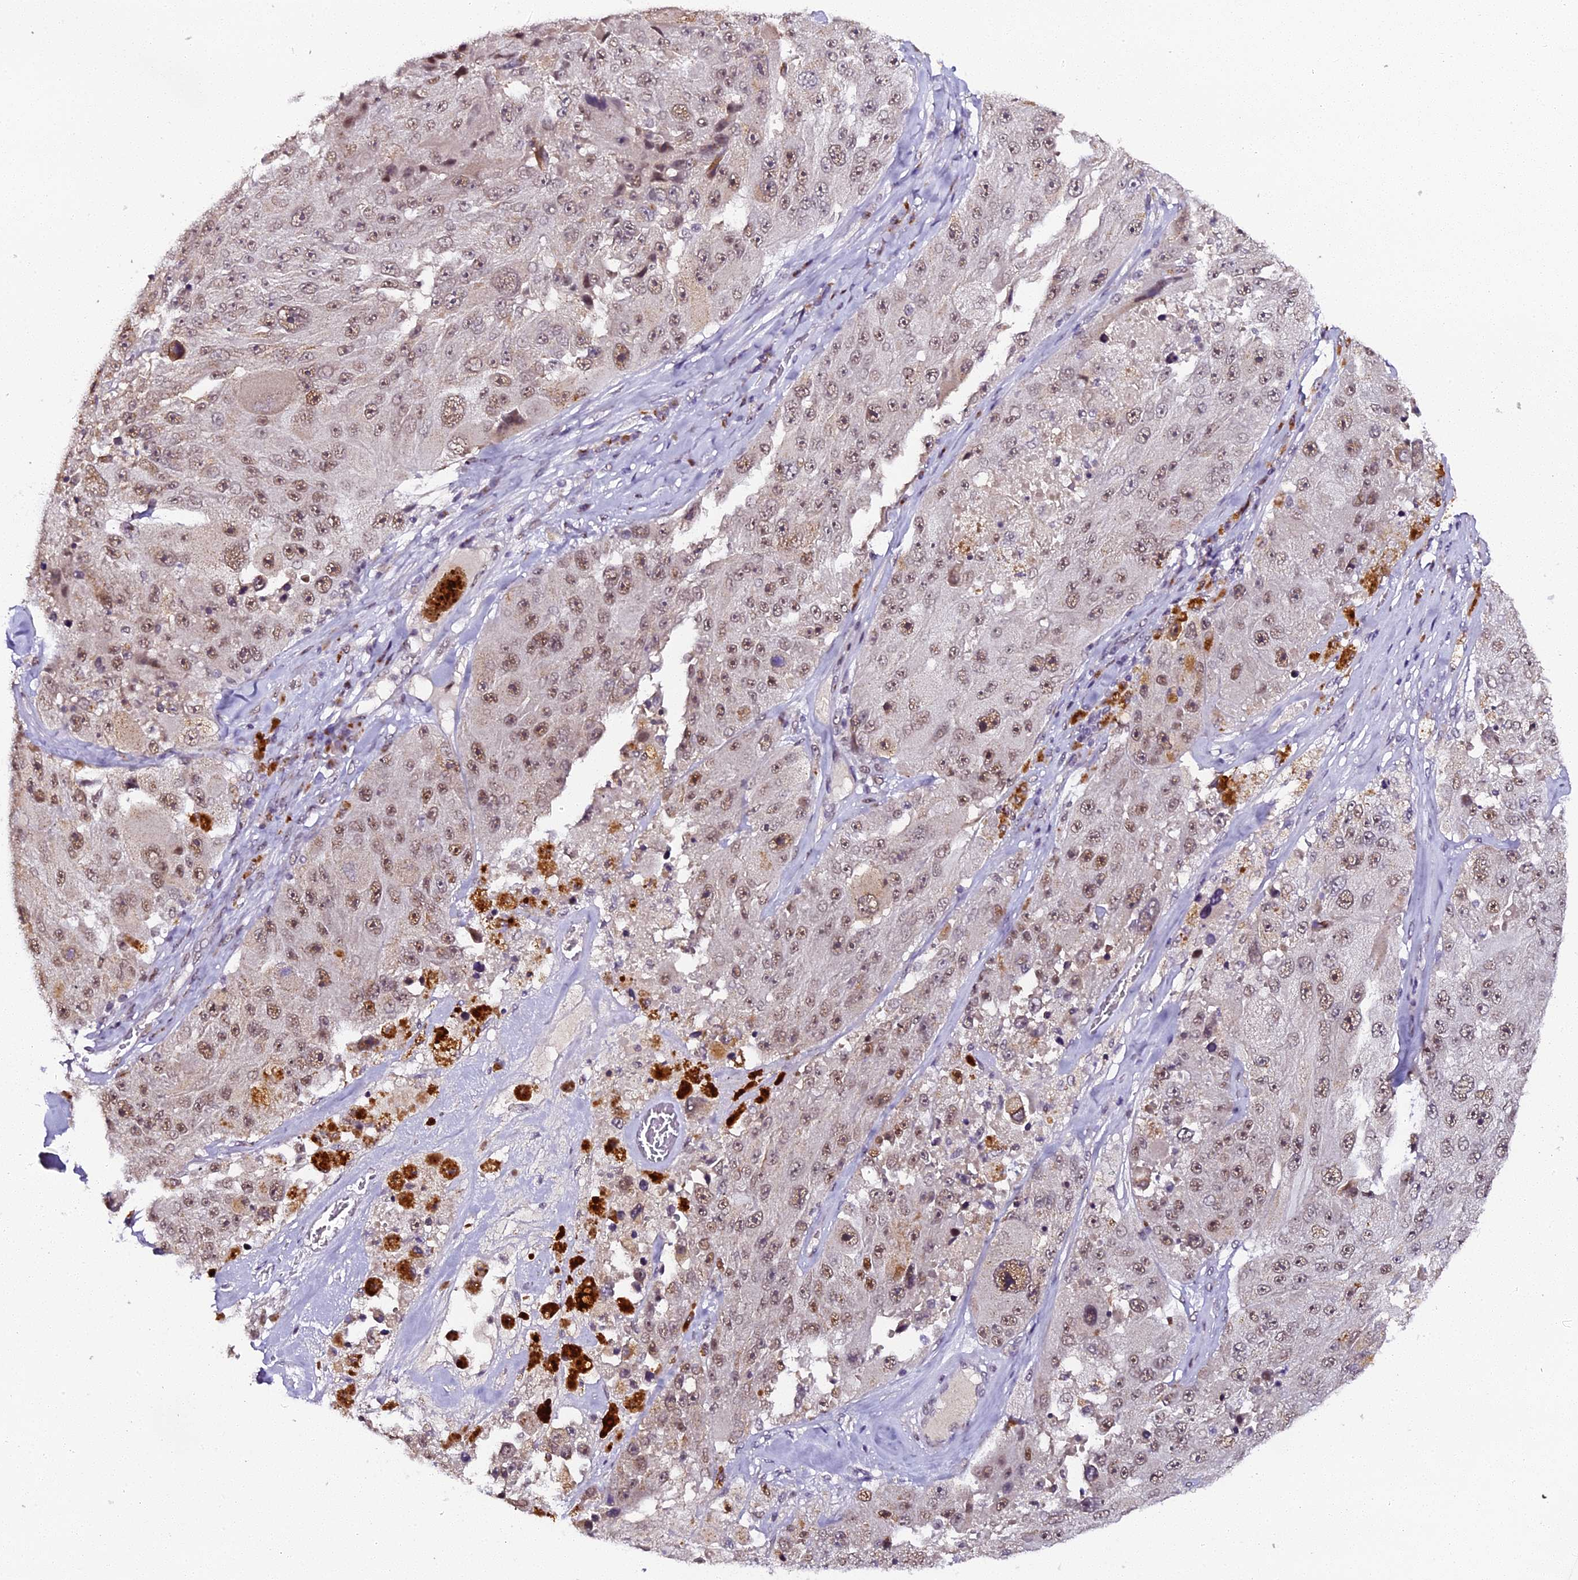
{"staining": {"intensity": "moderate", "quantity": ">75%", "location": "nuclear"}, "tissue": "melanoma", "cell_type": "Tumor cells", "image_type": "cancer", "snomed": [{"axis": "morphology", "description": "Malignant melanoma, Metastatic site"}, {"axis": "topography", "description": "Lymph node"}], "caption": "Malignant melanoma (metastatic site) tissue shows moderate nuclear expression in approximately >75% of tumor cells (DAB (3,3'-diaminobenzidine) IHC with brightfield microscopy, high magnification).", "gene": "NCBP1", "patient": {"sex": "male", "age": 62}}